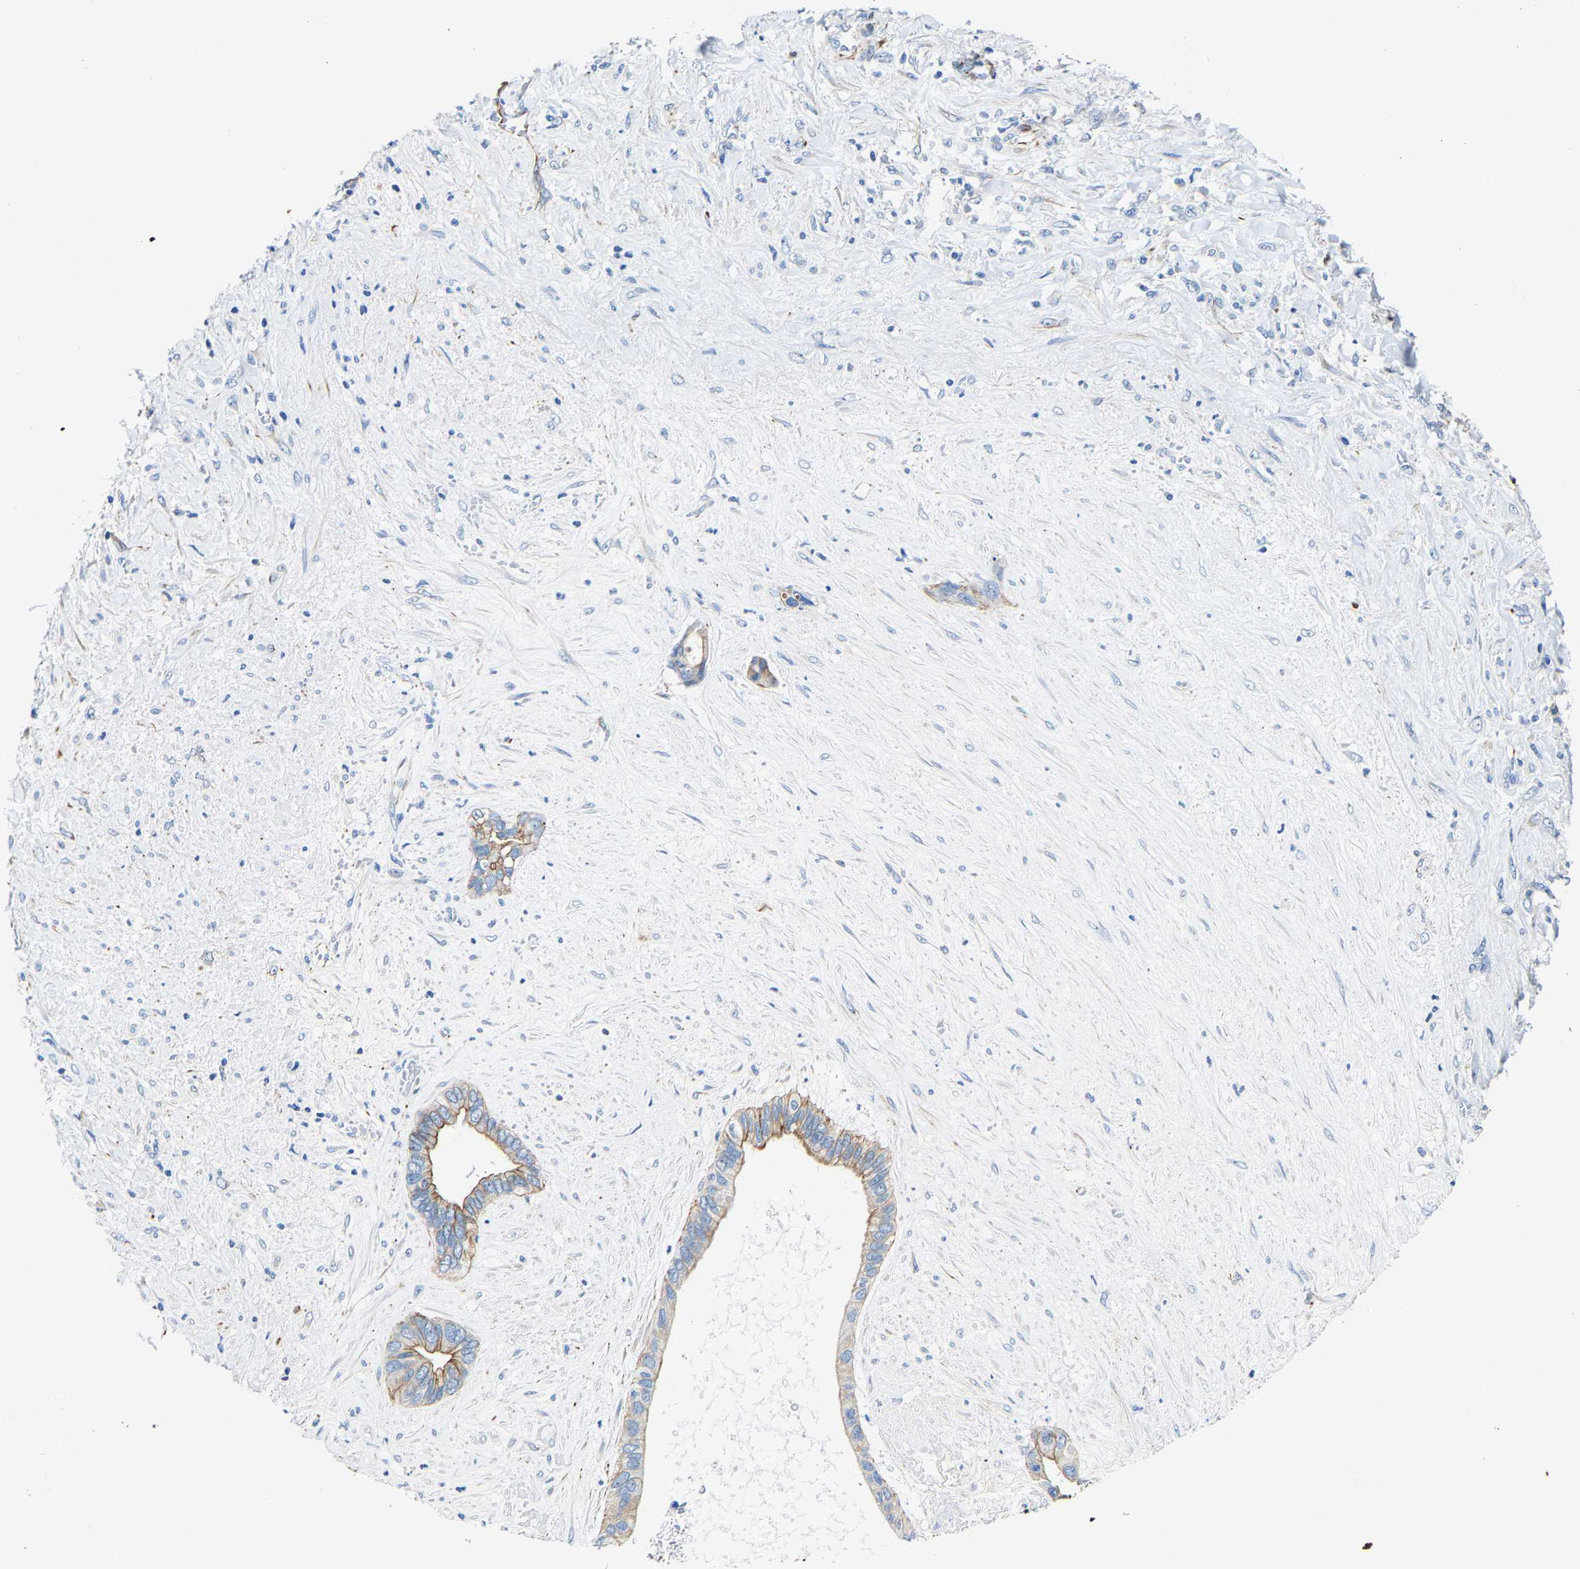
{"staining": {"intensity": "moderate", "quantity": ">75%", "location": "cytoplasmic/membranous"}, "tissue": "liver cancer", "cell_type": "Tumor cells", "image_type": "cancer", "snomed": [{"axis": "morphology", "description": "Cholangiocarcinoma"}, {"axis": "topography", "description": "Liver"}], "caption": "IHC micrograph of liver cancer (cholangiocarcinoma) stained for a protein (brown), which demonstrates medium levels of moderate cytoplasmic/membranous positivity in approximately >75% of tumor cells.", "gene": "MMEL1", "patient": {"sex": "female", "age": 65}}